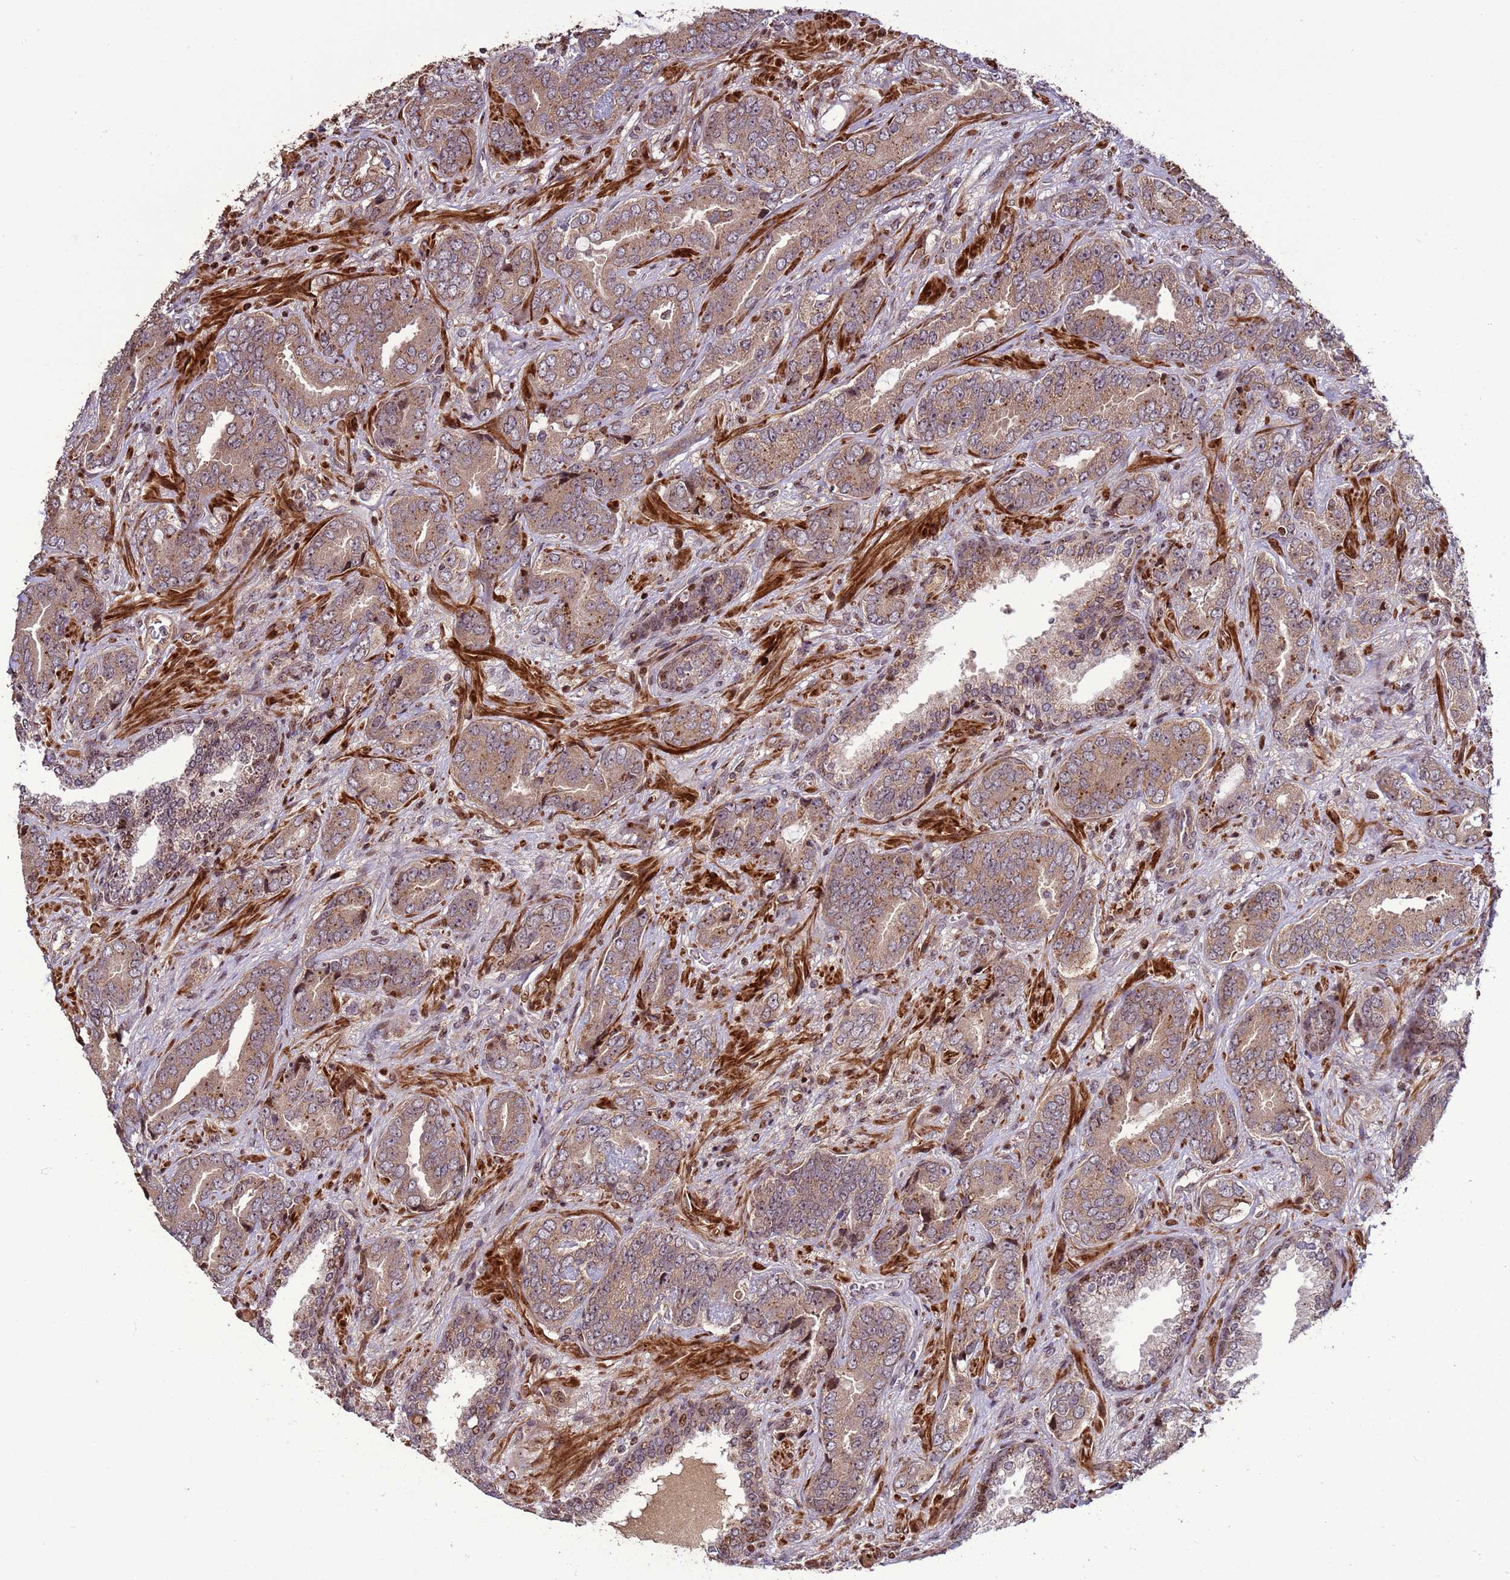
{"staining": {"intensity": "weak", "quantity": "25%-75%", "location": "cytoplasmic/membranous"}, "tissue": "prostate cancer", "cell_type": "Tumor cells", "image_type": "cancer", "snomed": [{"axis": "morphology", "description": "Adenocarcinoma, High grade"}, {"axis": "topography", "description": "Prostate"}], "caption": "Immunohistochemistry (IHC) photomicrograph of prostate adenocarcinoma (high-grade) stained for a protein (brown), which shows low levels of weak cytoplasmic/membranous staining in approximately 25%-75% of tumor cells.", "gene": "HGH1", "patient": {"sex": "male", "age": 71}}